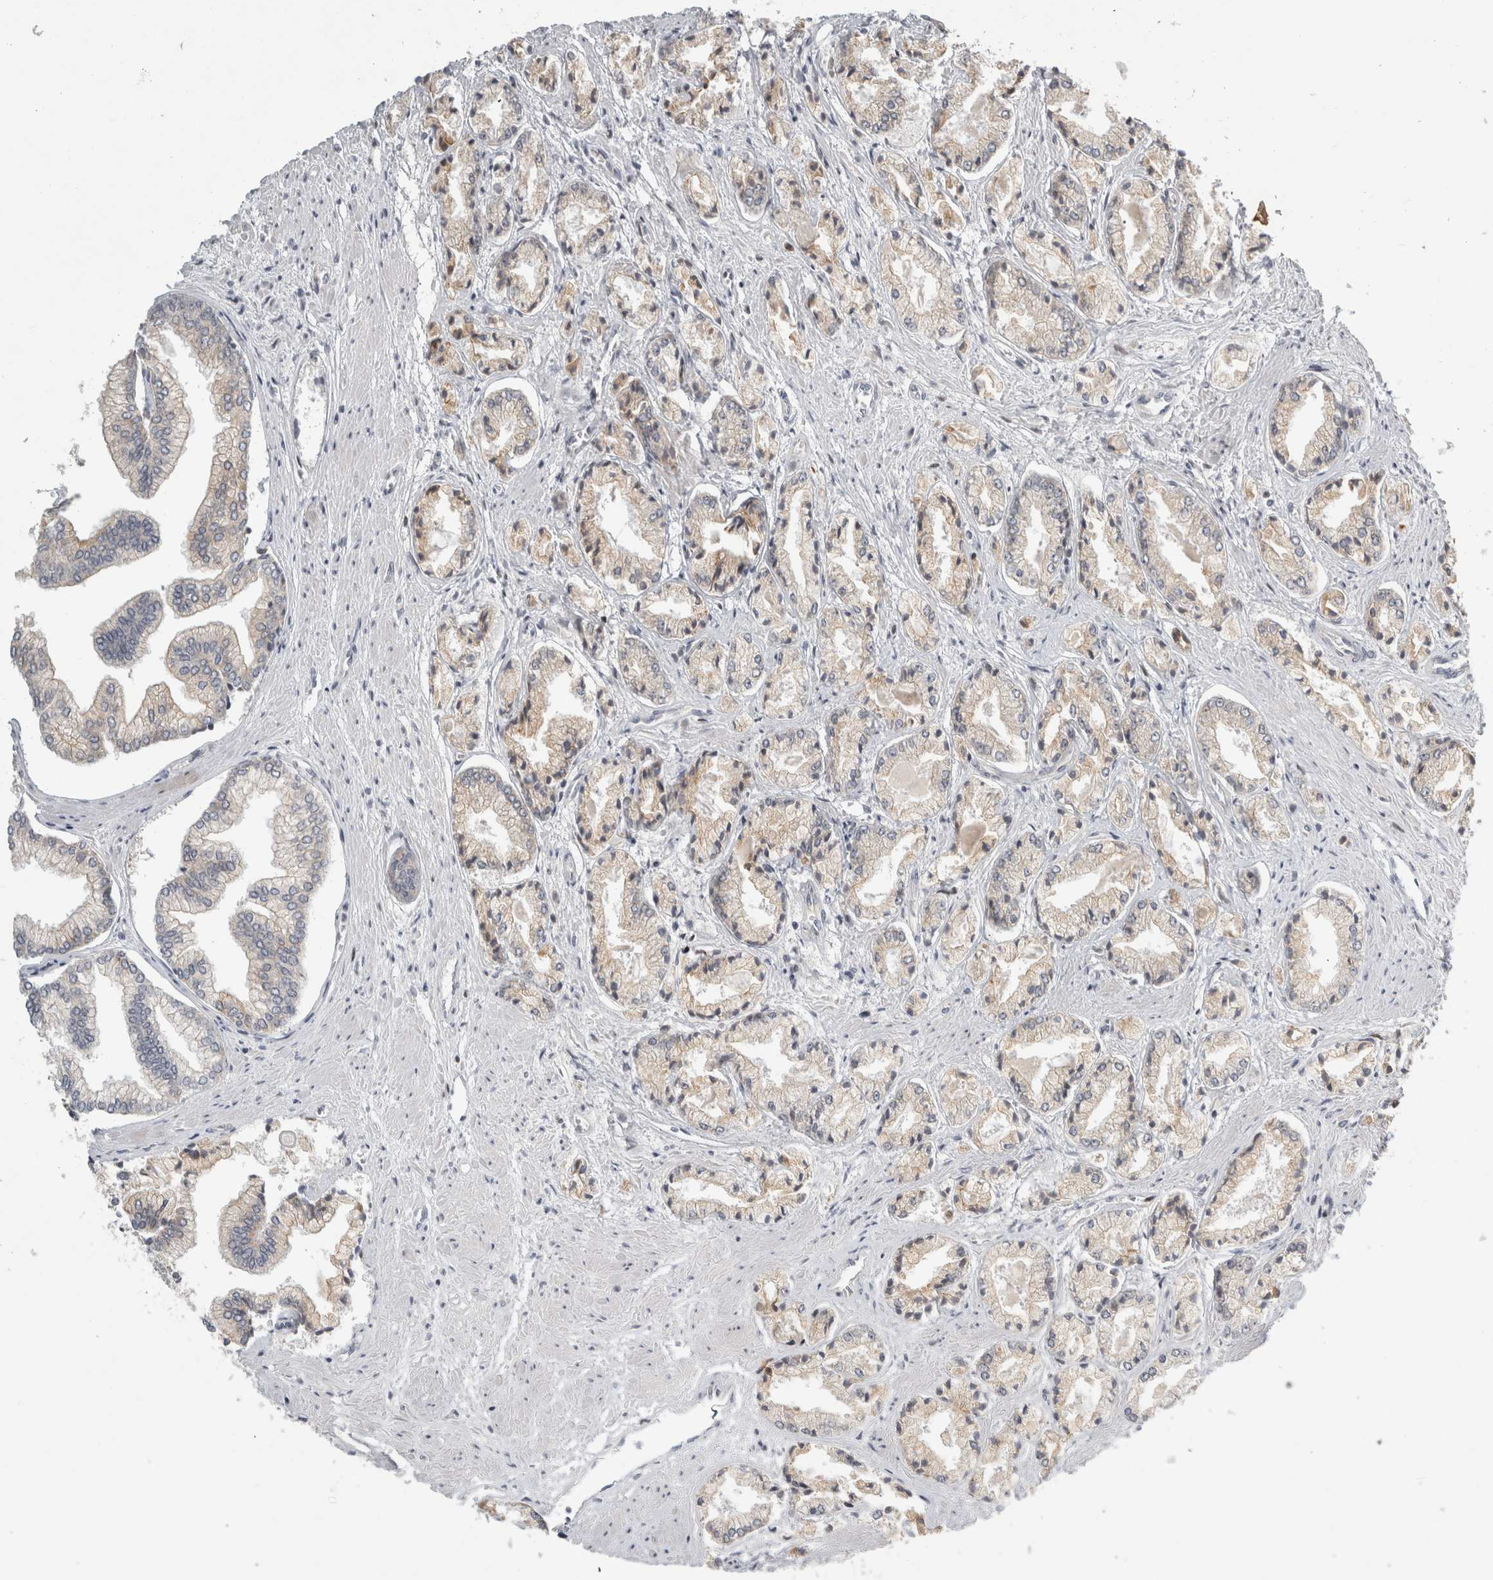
{"staining": {"intensity": "negative", "quantity": "none", "location": "none"}, "tissue": "prostate cancer", "cell_type": "Tumor cells", "image_type": "cancer", "snomed": [{"axis": "morphology", "description": "Adenocarcinoma, Low grade"}, {"axis": "topography", "description": "Prostate"}], "caption": "This is a image of immunohistochemistry (IHC) staining of prostate cancer (low-grade adenocarcinoma), which shows no positivity in tumor cells.", "gene": "UTP25", "patient": {"sex": "male", "age": 52}}